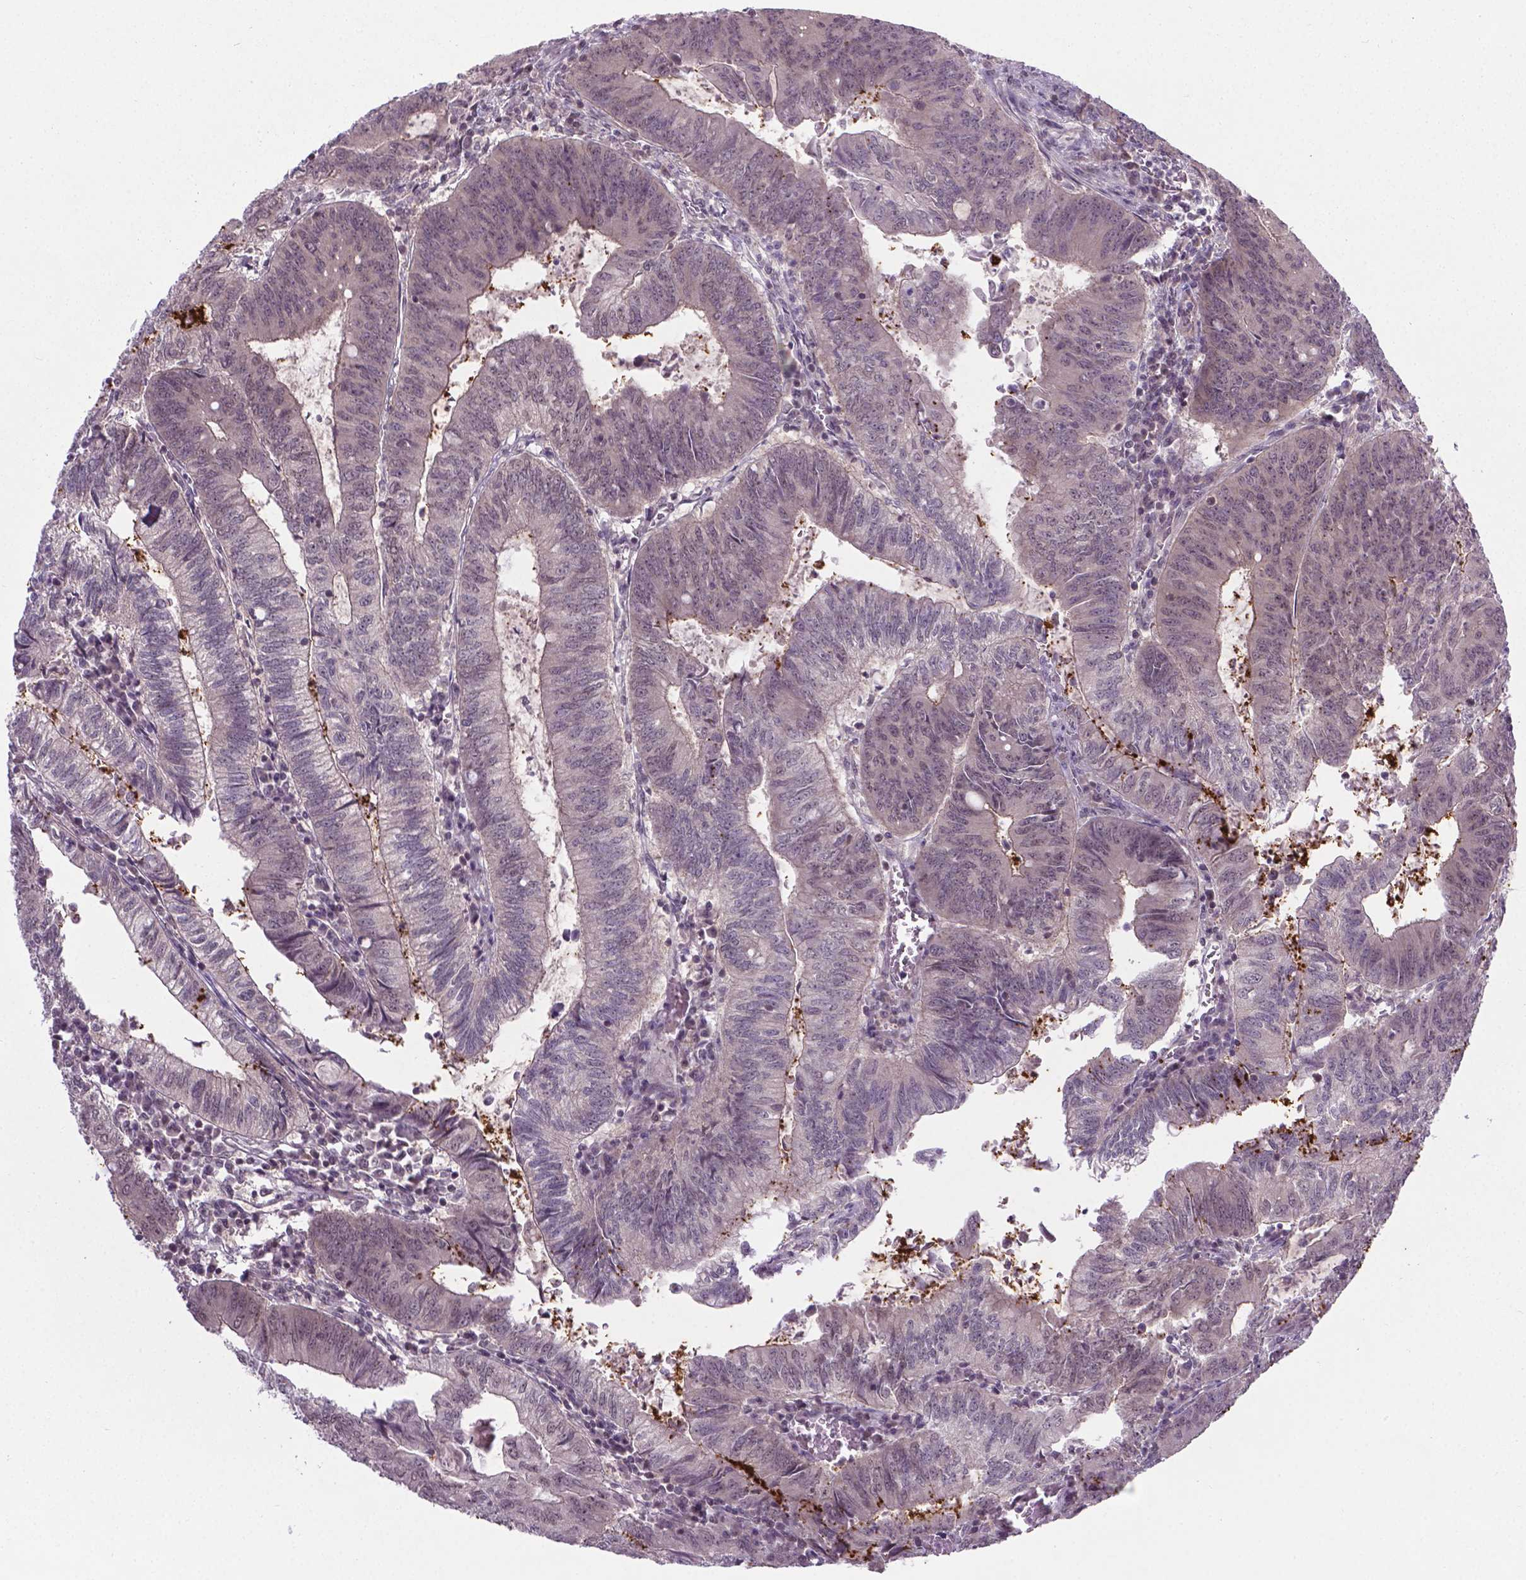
{"staining": {"intensity": "moderate", "quantity": "25%-75%", "location": "cytoplasmic/membranous,nuclear"}, "tissue": "colorectal cancer", "cell_type": "Tumor cells", "image_type": "cancer", "snomed": [{"axis": "morphology", "description": "Adenocarcinoma, NOS"}, {"axis": "topography", "description": "Colon"}], "caption": "Colorectal cancer (adenocarcinoma) was stained to show a protein in brown. There is medium levels of moderate cytoplasmic/membranous and nuclear staining in about 25%-75% of tumor cells.", "gene": "ANKRD54", "patient": {"sex": "male", "age": 67}}